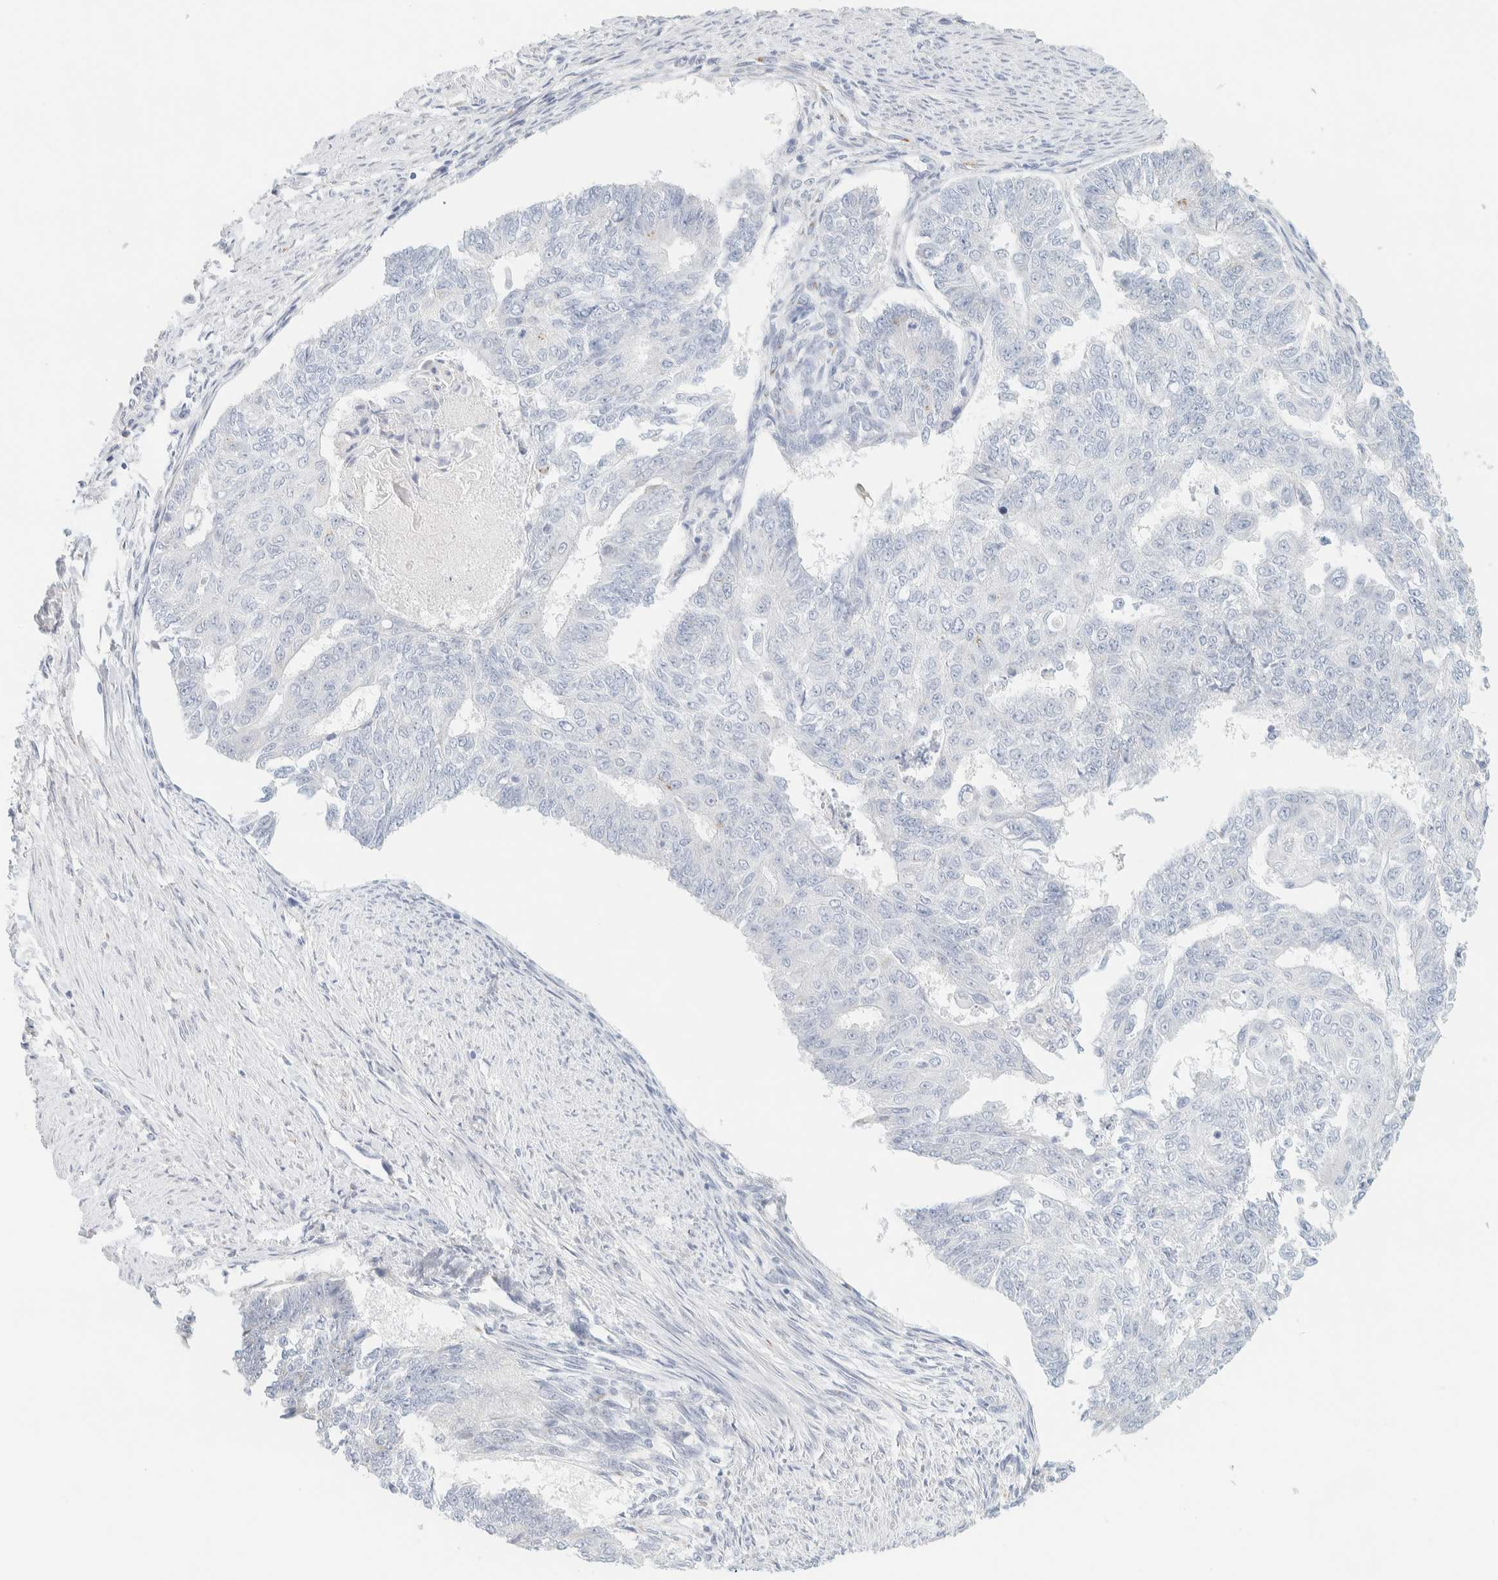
{"staining": {"intensity": "negative", "quantity": "none", "location": "none"}, "tissue": "endometrial cancer", "cell_type": "Tumor cells", "image_type": "cancer", "snomed": [{"axis": "morphology", "description": "Adenocarcinoma, NOS"}, {"axis": "topography", "description": "Endometrium"}], "caption": "Immunohistochemistry (IHC) histopathology image of neoplastic tissue: endometrial cancer (adenocarcinoma) stained with DAB reveals no significant protein staining in tumor cells.", "gene": "SPNS3", "patient": {"sex": "female", "age": 32}}